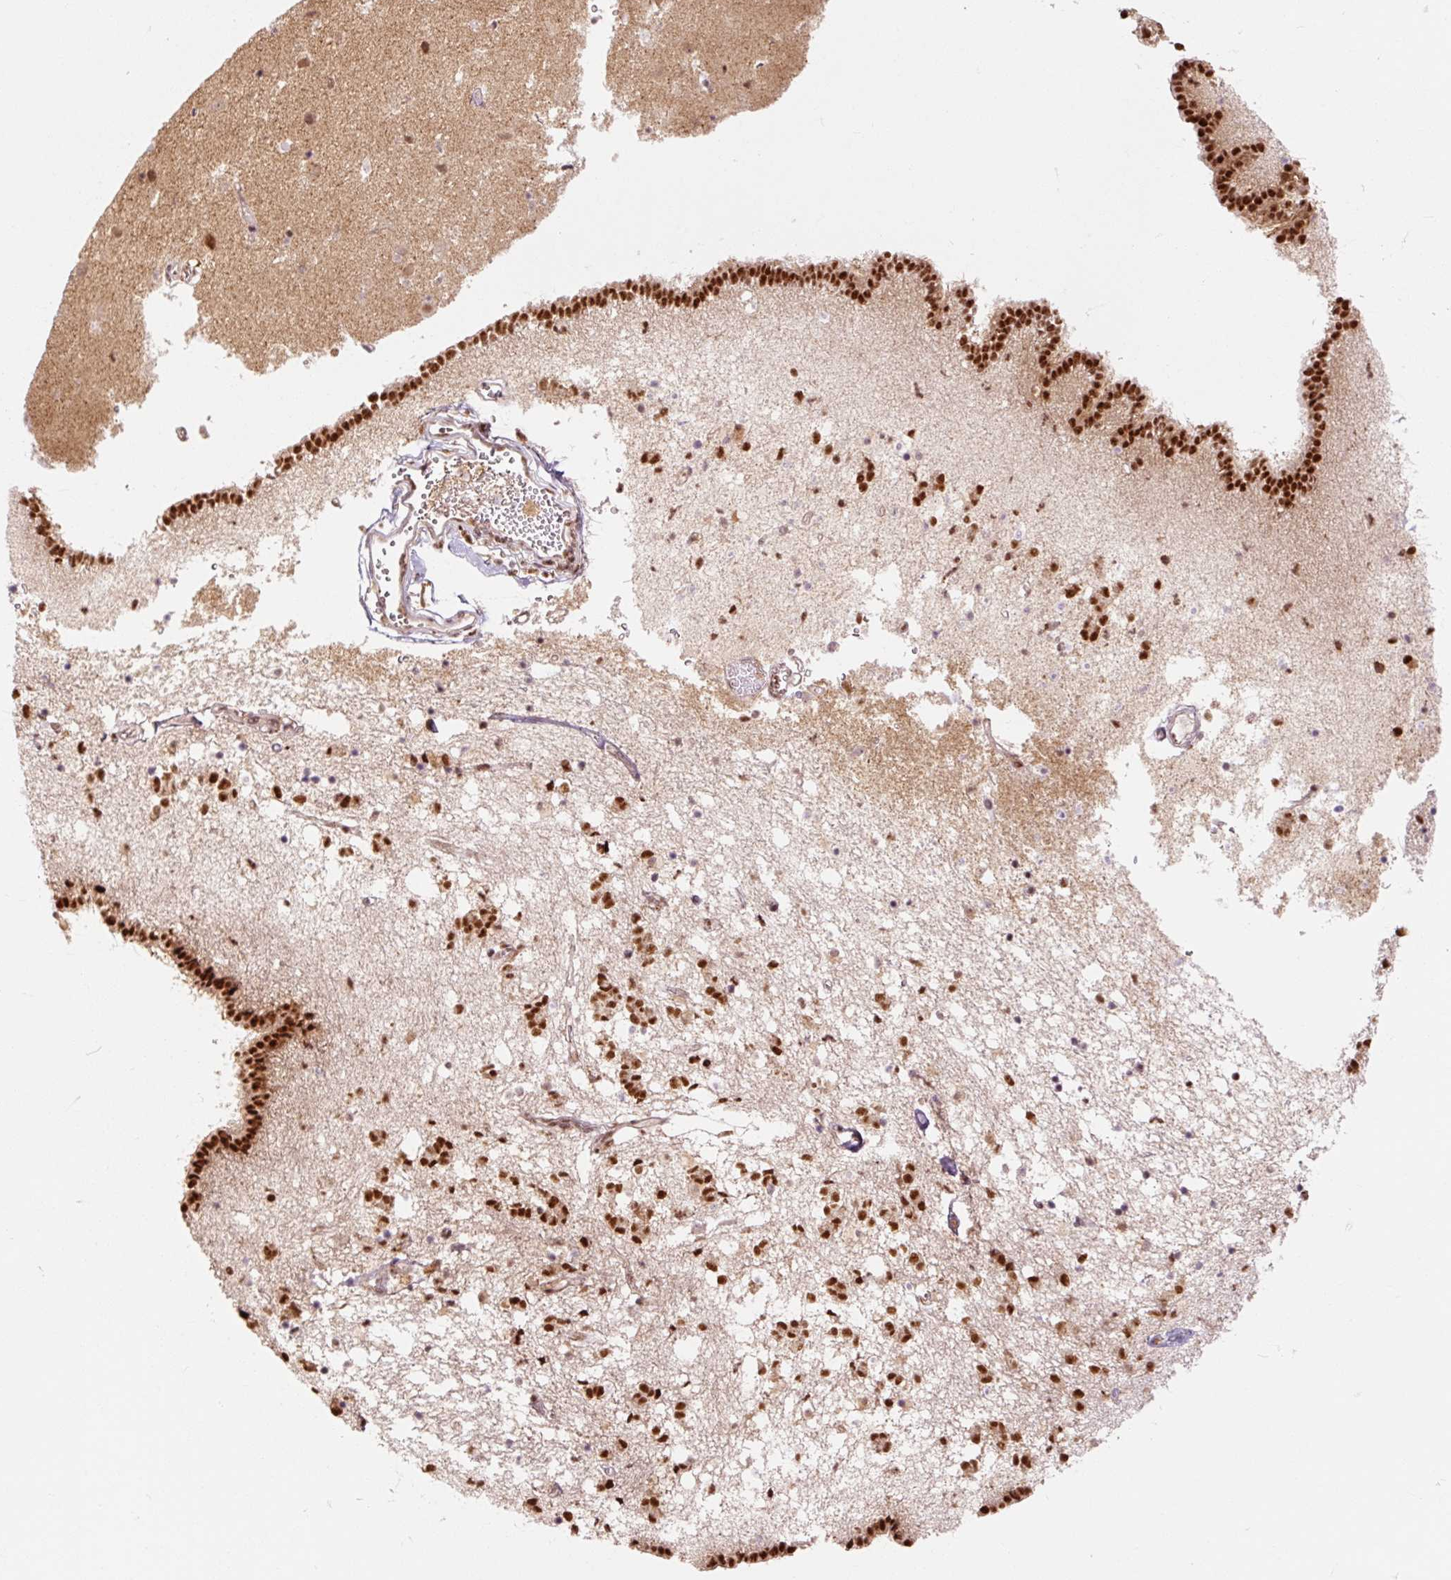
{"staining": {"intensity": "strong", "quantity": "25%-75%", "location": "nuclear"}, "tissue": "caudate", "cell_type": "Glial cells", "image_type": "normal", "snomed": [{"axis": "morphology", "description": "Normal tissue, NOS"}, {"axis": "topography", "description": "Lateral ventricle wall"}], "caption": "A high amount of strong nuclear positivity is present in approximately 25%-75% of glial cells in benign caudate. (IHC, brightfield microscopy, high magnification).", "gene": "CSTF1", "patient": {"sex": "male", "age": 58}}